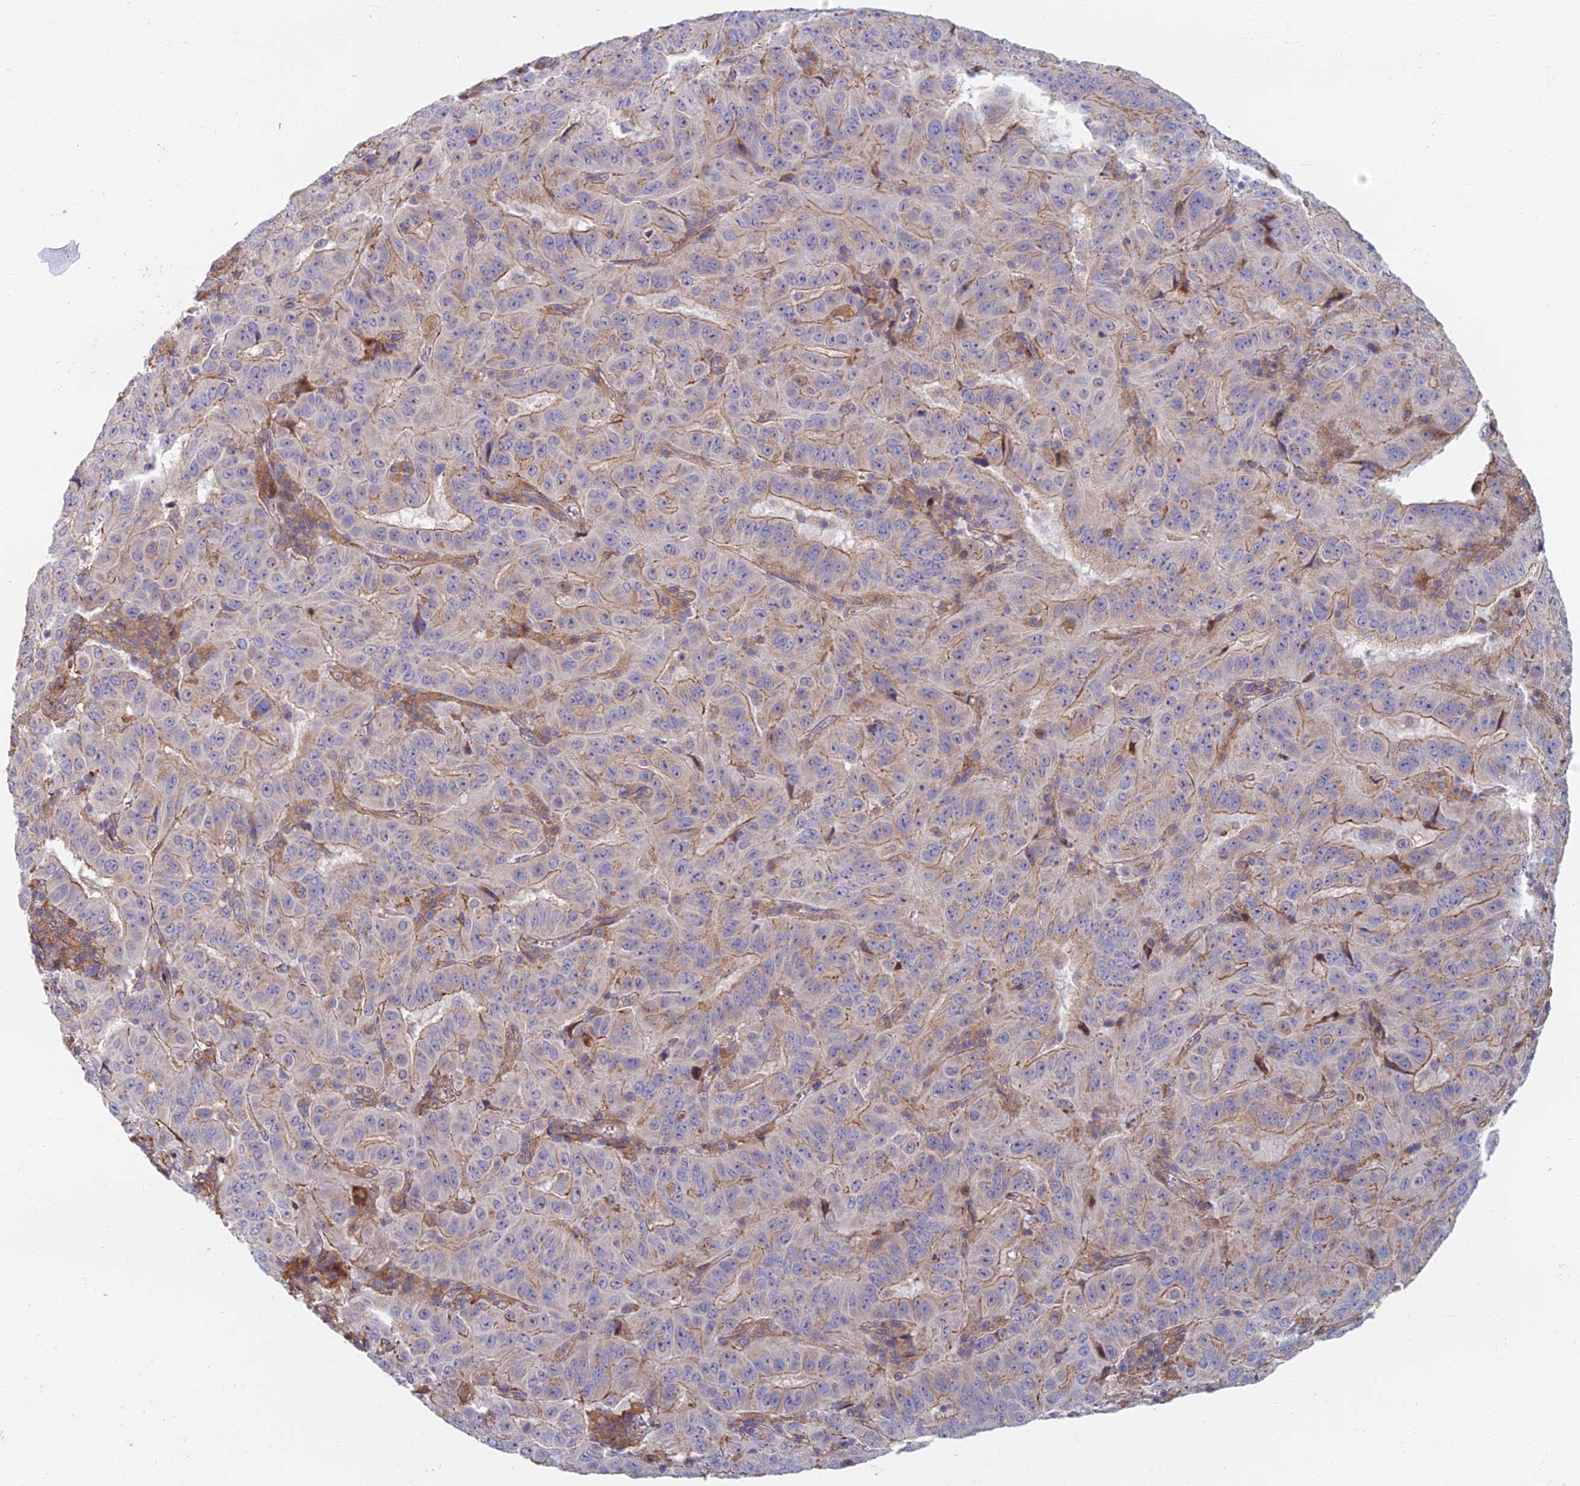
{"staining": {"intensity": "weak", "quantity": "25%-75%", "location": "cytoplasmic/membranous"}, "tissue": "pancreatic cancer", "cell_type": "Tumor cells", "image_type": "cancer", "snomed": [{"axis": "morphology", "description": "Adenocarcinoma, NOS"}, {"axis": "topography", "description": "Pancreas"}], "caption": "Immunohistochemistry of human pancreatic adenocarcinoma demonstrates low levels of weak cytoplasmic/membranous expression in about 25%-75% of tumor cells. The staining was performed using DAB (3,3'-diaminobenzidine), with brown indicating positive protein expression. Nuclei are stained blue with hematoxylin.", "gene": "C15orf40", "patient": {"sex": "male", "age": 63}}